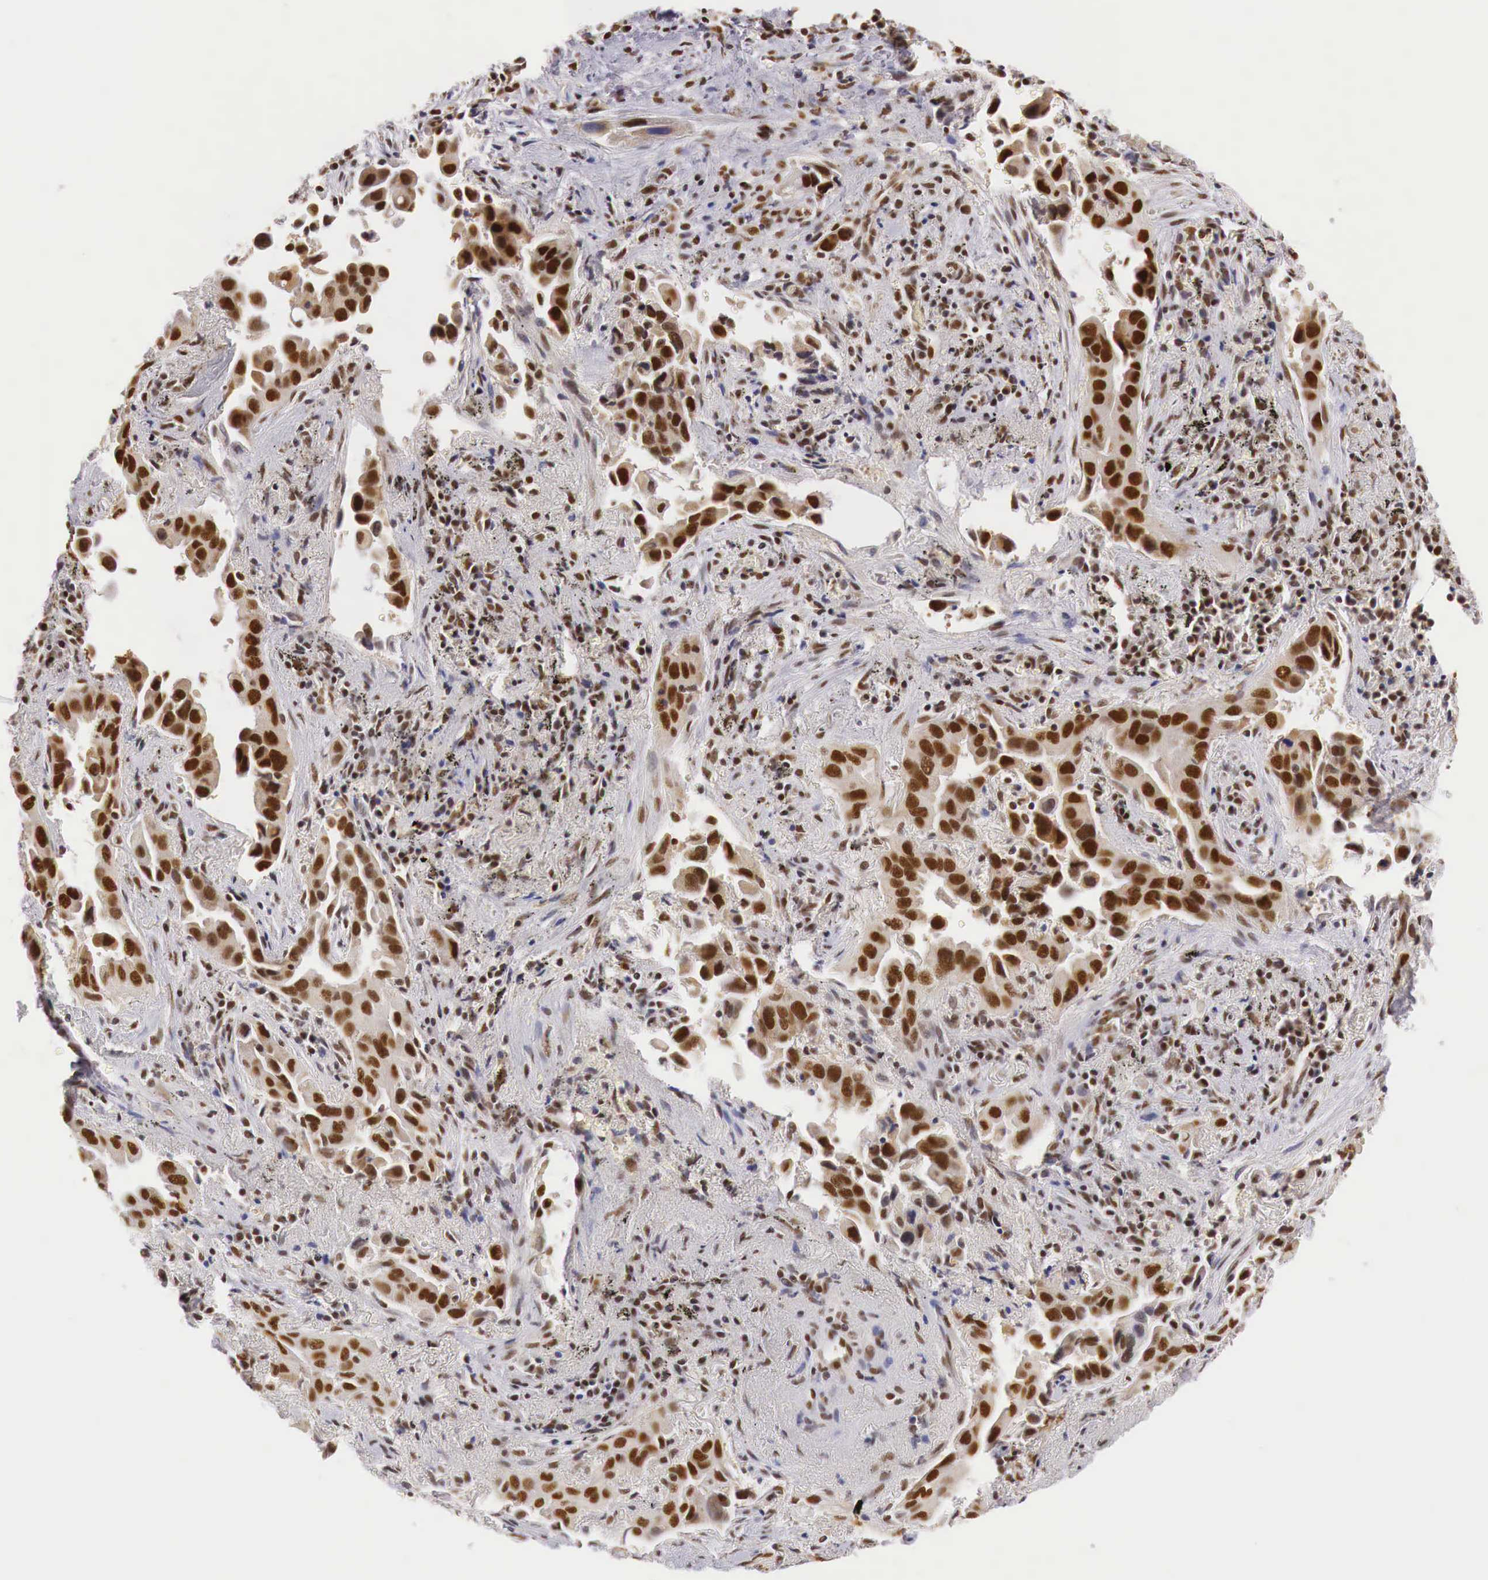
{"staining": {"intensity": "moderate", "quantity": ">75%", "location": "cytoplasmic/membranous,nuclear"}, "tissue": "lung cancer", "cell_type": "Tumor cells", "image_type": "cancer", "snomed": [{"axis": "morphology", "description": "Adenocarcinoma, NOS"}, {"axis": "topography", "description": "Lung"}], "caption": "Moderate cytoplasmic/membranous and nuclear staining for a protein is seen in approximately >75% of tumor cells of adenocarcinoma (lung) using immunohistochemistry (IHC).", "gene": "GPKOW", "patient": {"sex": "male", "age": 68}}